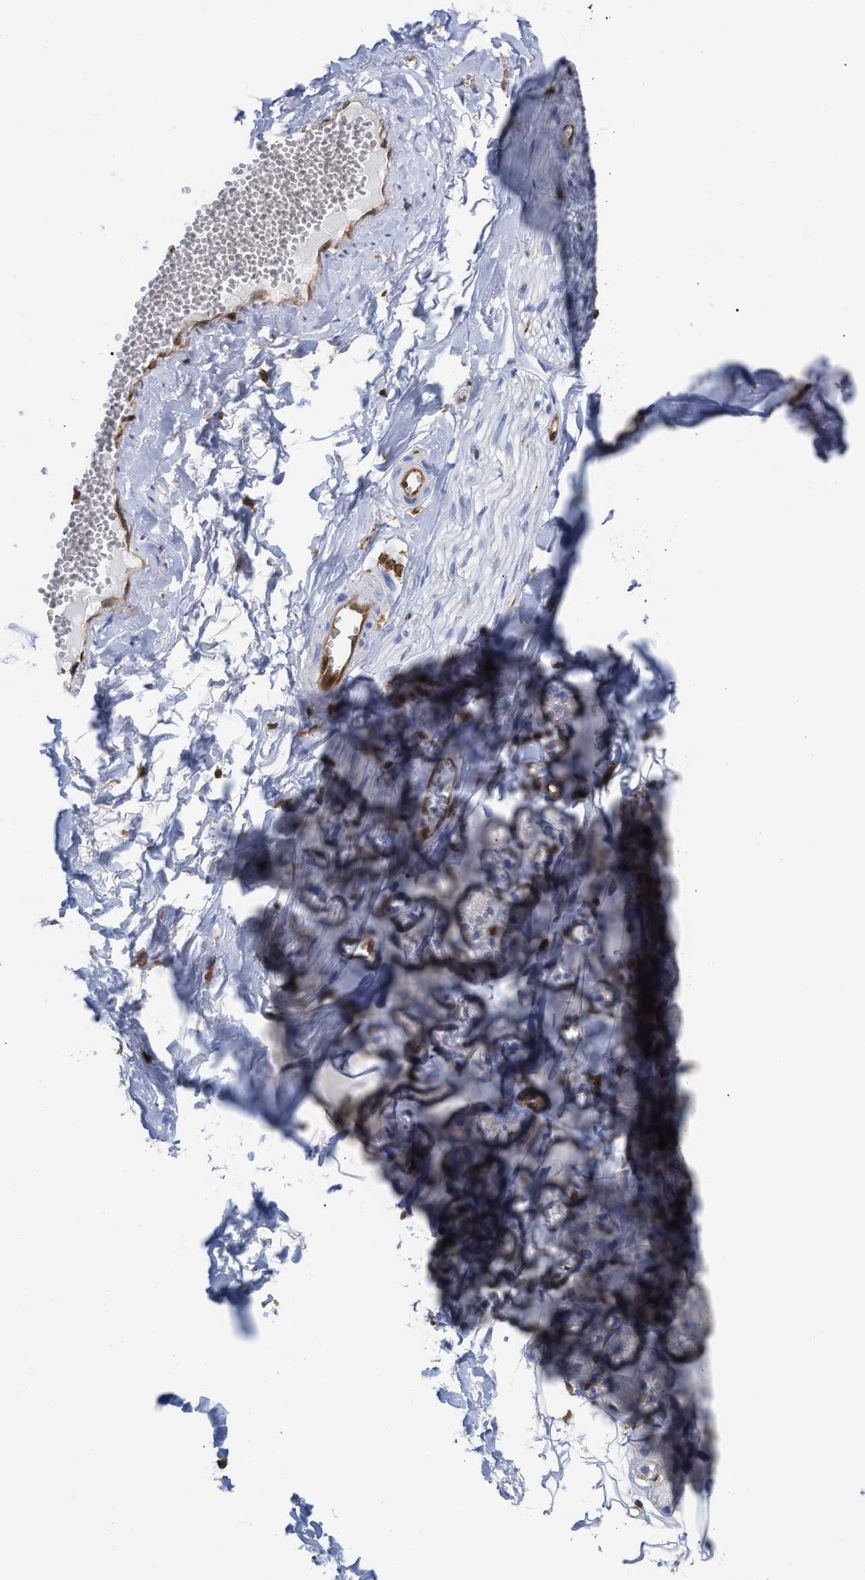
{"staining": {"intensity": "negative", "quantity": "none", "location": "none"}, "tissue": "adipose tissue", "cell_type": "Adipocytes", "image_type": "normal", "snomed": [{"axis": "morphology", "description": "Normal tissue, NOS"}, {"axis": "morphology", "description": "Inflammation, NOS"}, {"axis": "topography", "description": "Salivary gland"}, {"axis": "topography", "description": "Peripheral nerve tissue"}], "caption": "A high-resolution image shows immunohistochemistry (IHC) staining of unremarkable adipose tissue, which shows no significant expression in adipocytes.", "gene": "GIMAP4", "patient": {"sex": "female", "age": 75}}